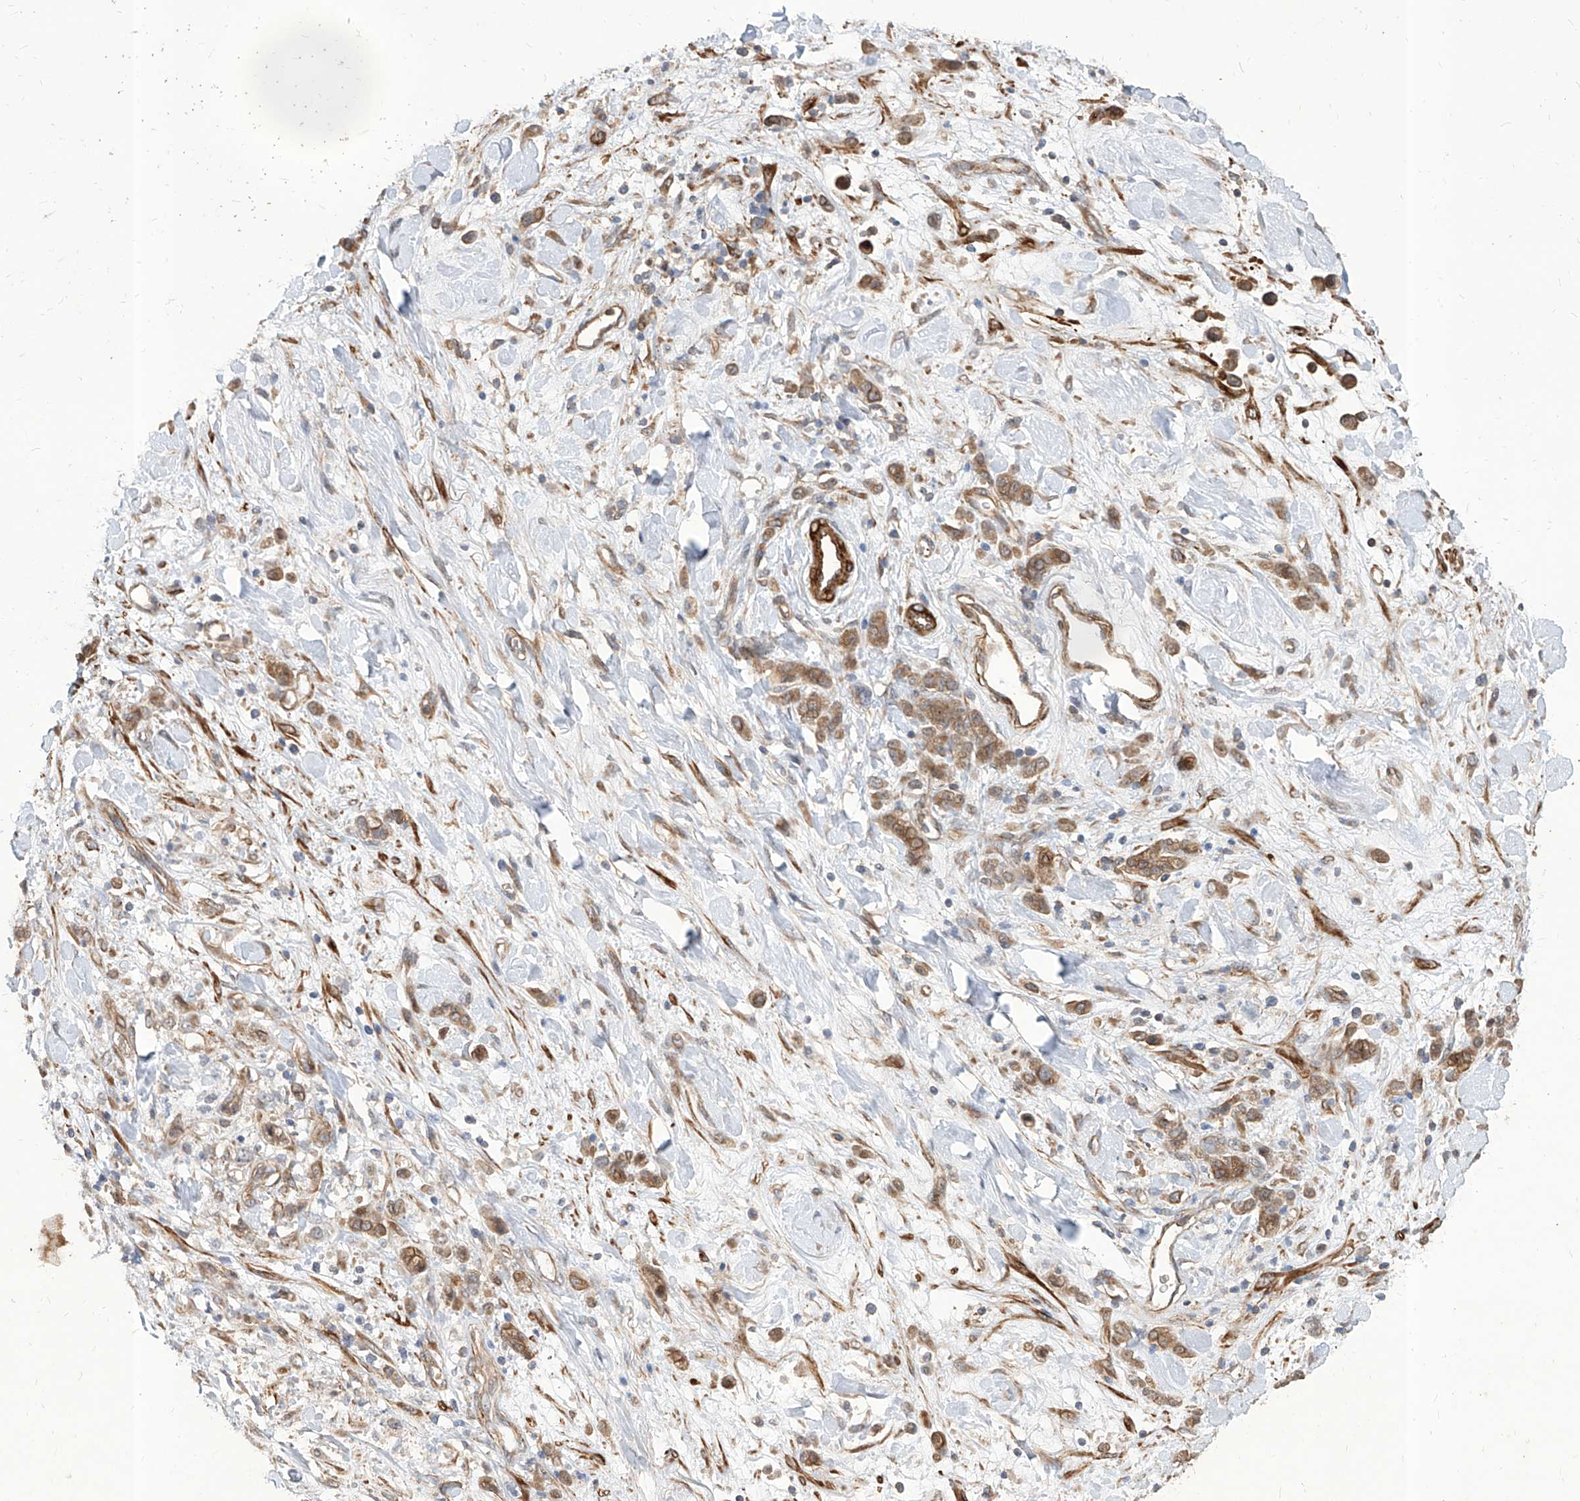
{"staining": {"intensity": "moderate", "quantity": ">75%", "location": "cytoplasmic/membranous"}, "tissue": "stomach cancer", "cell_type": "Tumor cells", "image_type": "cancer", "snomed": [{"axis": "morphology", "description": "Normal tissue, NOS"}, {"axis": "morphology", "description": "Adenocarcinoma, NOS"}, {"axis": "topography", "description": "Stomach"}], "caption": "Tumor cells reveal medium levels of moderate cytoplasmic/membranous positivity in approximately >75% of cells in stomach cancer.", "gene": "FAM83B", "patient": {"sex": "male", "age": 82}}